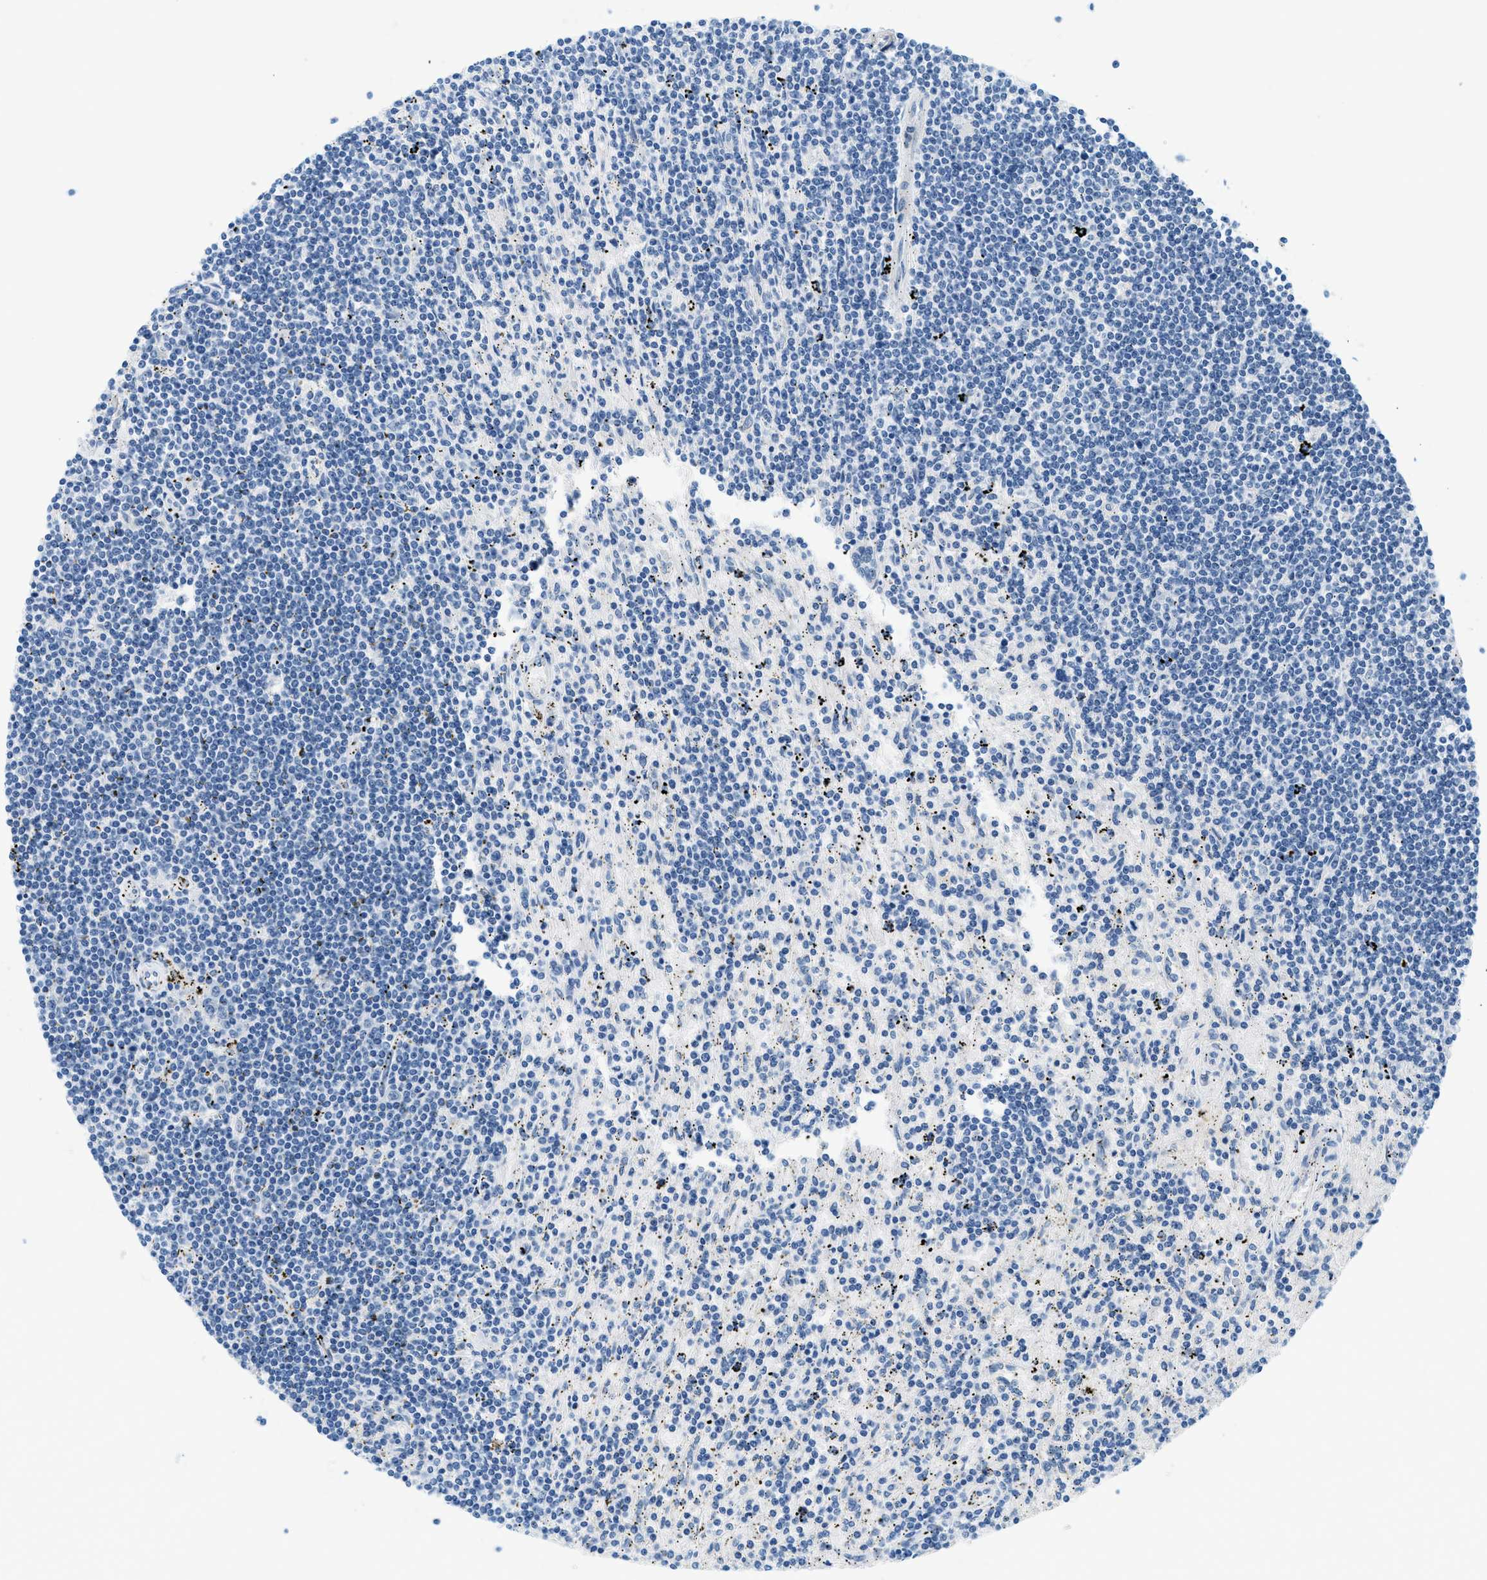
{"staining": {"intensity": "negative", "quantity": "none", "location": "none"}, "tissue": "lymphoma", "cell_type": "Tumor cells", "image_type": "cancer", "snomed": [{"axis": "morphology", "description": "Malignant lymphoma, non-Hodgkin's type, Low grade"}, {"axis": "topography", "description": "Spleen"}], "caption": "The histopathology image shows no significant expression in tumor cells of low-grade malignant lymphoma, non-Hodgkin's type.", "gene": "CYP4X1", "patient": {"sex": "male", "age": 76}}